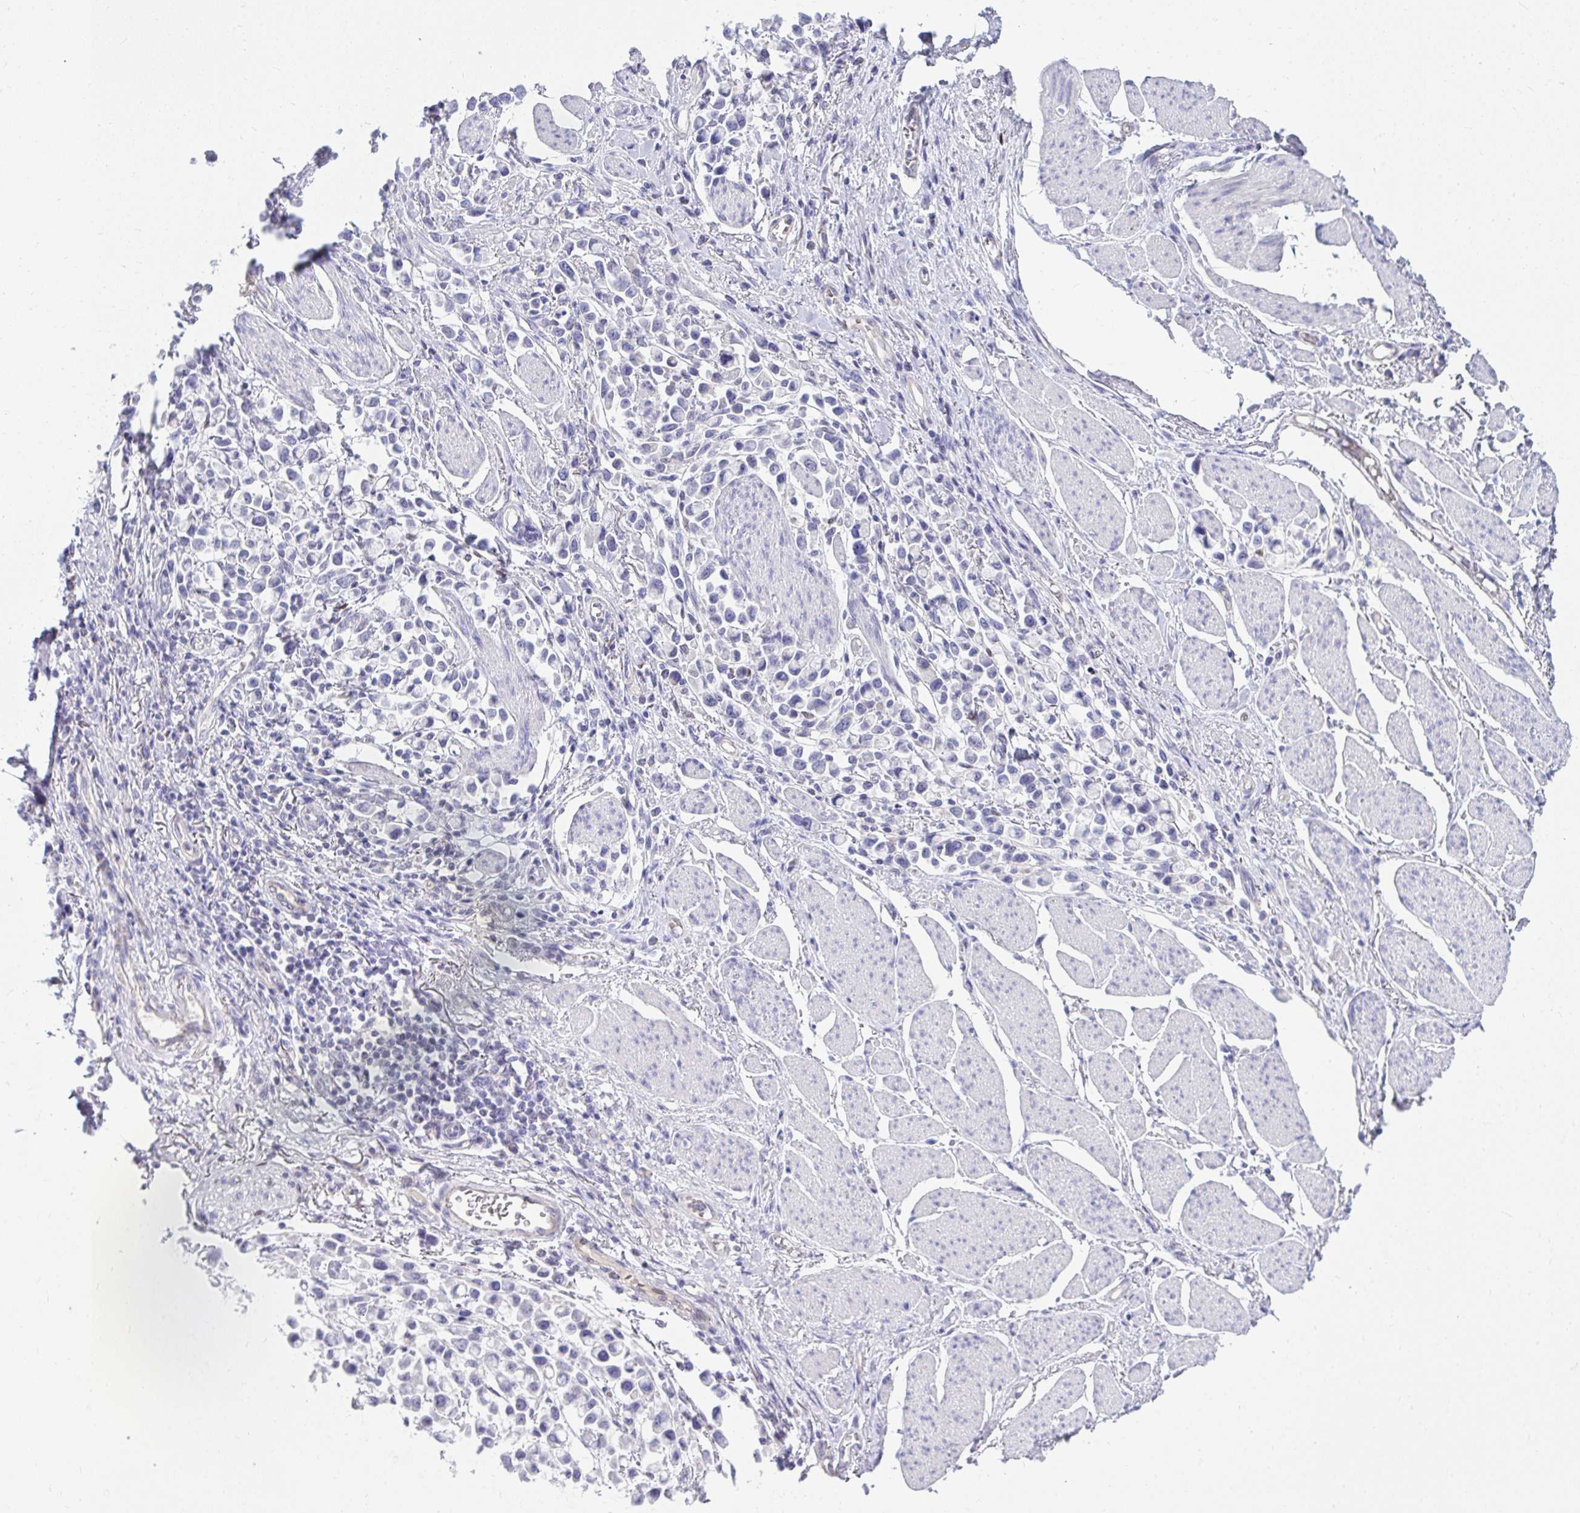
{"staining": {"intensity": "negative", "quantity": "none", "location": "none"}, "tissue": "stomach cancer", "cell_type": "Tumor cells", "image_type": "cancer", "snomed": [{"axis": "morphology", "description": "Adenocarcinoma, NOS"}, {"axis": "topography", "description": "Stomach"}], "caption": "This histopathology image is of stomach cancer stained with immunohistochemistry to label a protein in brown with the nuclei are counter-stained blue. There is no expression in tumor cells.", "gene": "LRRC36", "patient": {"sex": "female", "age": 81}}